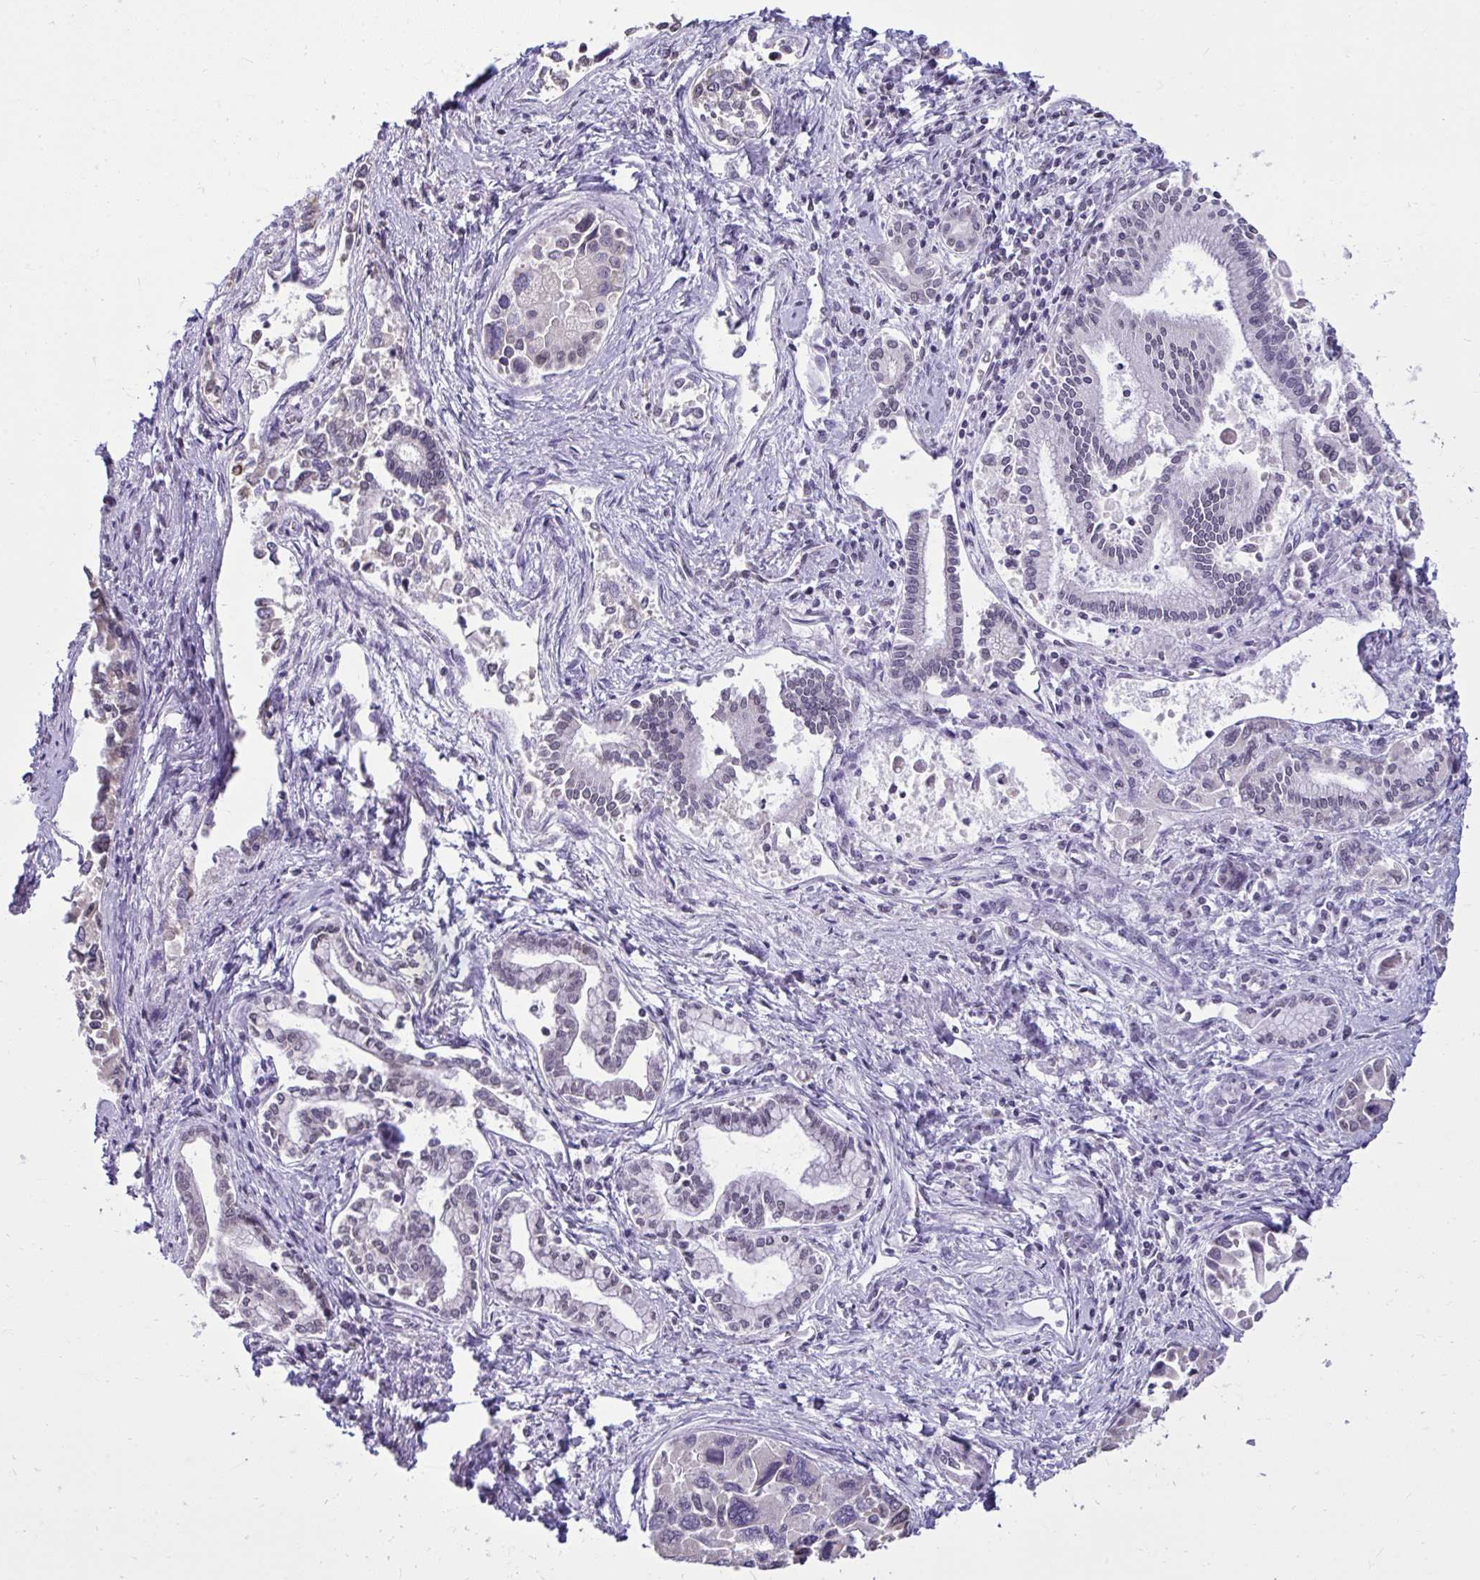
{"staining": {"intensity": "negative", "quantity": "none", "location": "none"}, "tissue": "liver cancer", "cell_type": "Tumor cells", "image_type": "cancer", "snomed": [{"axis": "morphology", "description": "Cholangiocarcinoma"}, {"axis": "topography", "description": "Liver"}], "caption": "Tumor cells are negative for protein expression in human liver cancer.", "gene": "NPPA", "patient": {"sex": "male", "age": 66}}